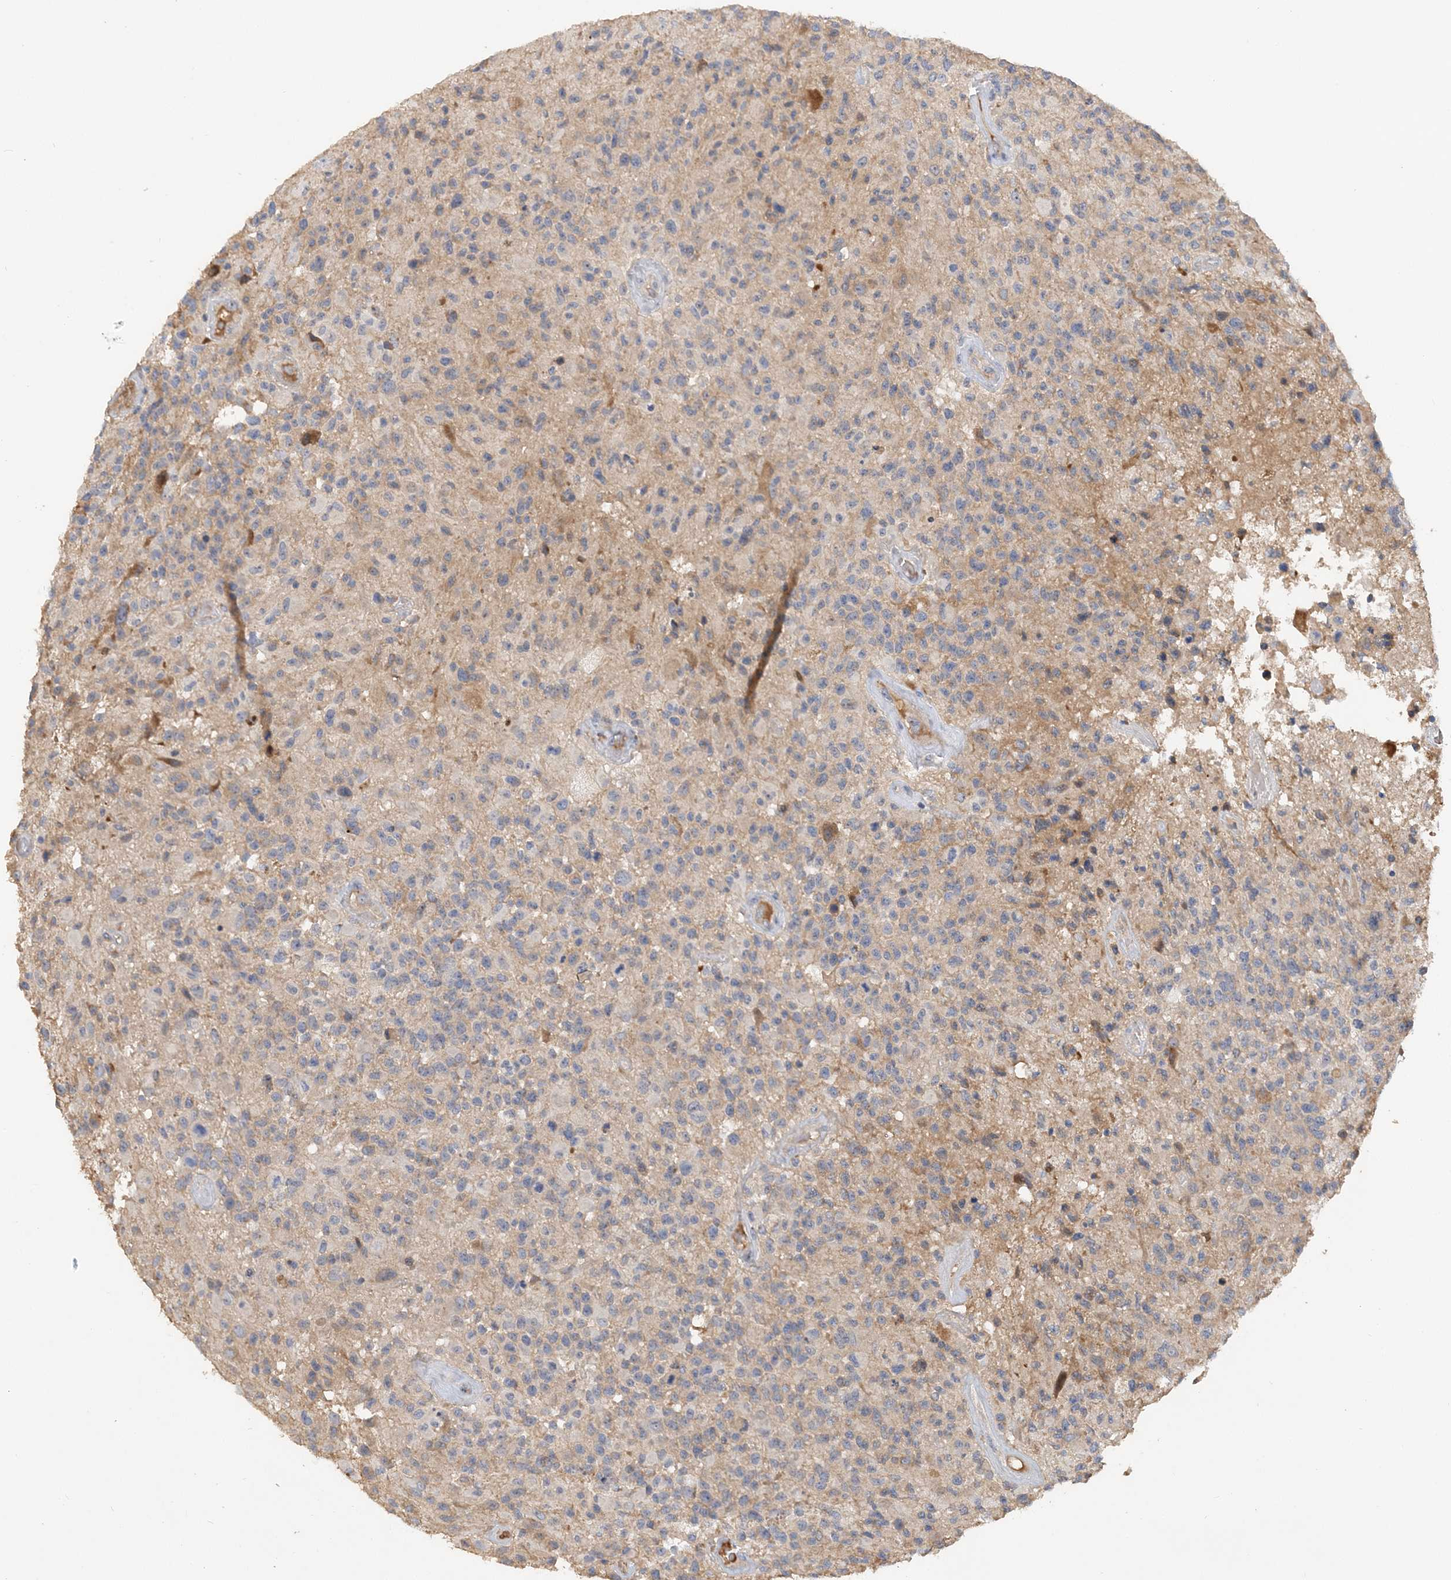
{"staining": {"intensity": "negative", "quantity": "none", "location": "none"}, "tissue": "glioma", "cell_type": "Tumor cells", "image_type": "cancer", "snomed": [{"axis": "morphology", "description": "Glioma, malignant, High grade"}, {"axis": "morphology", "description": "Glioblastoma, NOS"}, {"axis": "topography", "description": "Brain"}], "caption": "High-grade glioma (malignant) was stained to show a protein in brown. There is no significant expression in tumor cells. (Stains: DAB immunohistochemistry (IHC) with hematoxylin counter stain, Microscopy: brightfield microscopy at high magnification).", "gene": "GRINA", "patient": {"sex": "male", "age": 60}}